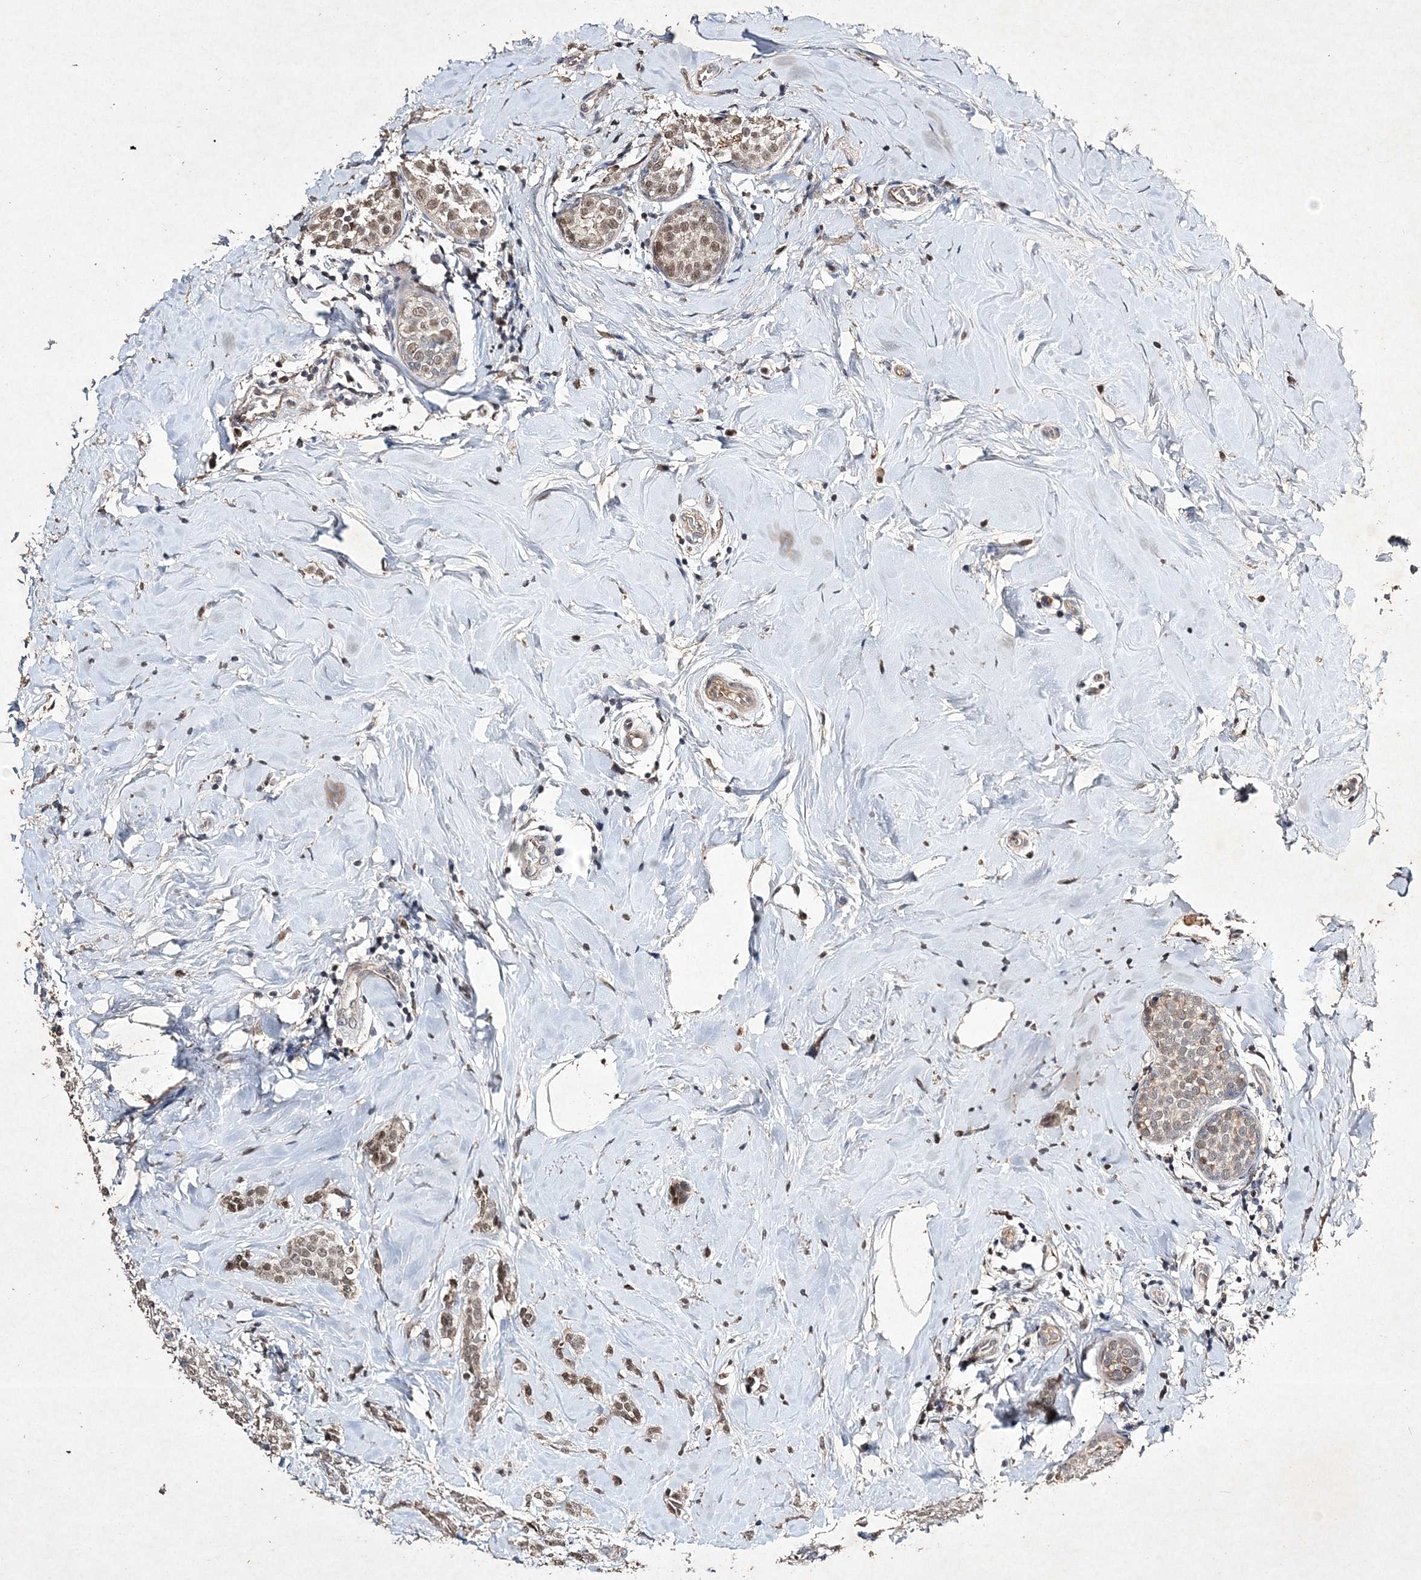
{"staining": {"intensity": "weak", "quantity": ">75%", "location": "nuclear"}, "tissue": "breast cancer", "cell_type": "Tumor cells", "image_type": "cancer", "snomed": [{"axis": "morphology", "description": "Lobular carcinoma, in situ"}, {"axis": "morphology", "description": "Lobular carcinoma"}, {"axis": "topography", "description": "Breast"}], "caption": "Breast cancer stained with a protein marker shows weak staining in tumor cells.", "gene": "C3orf38", "patient": {"sex": "female", "age": 41}}